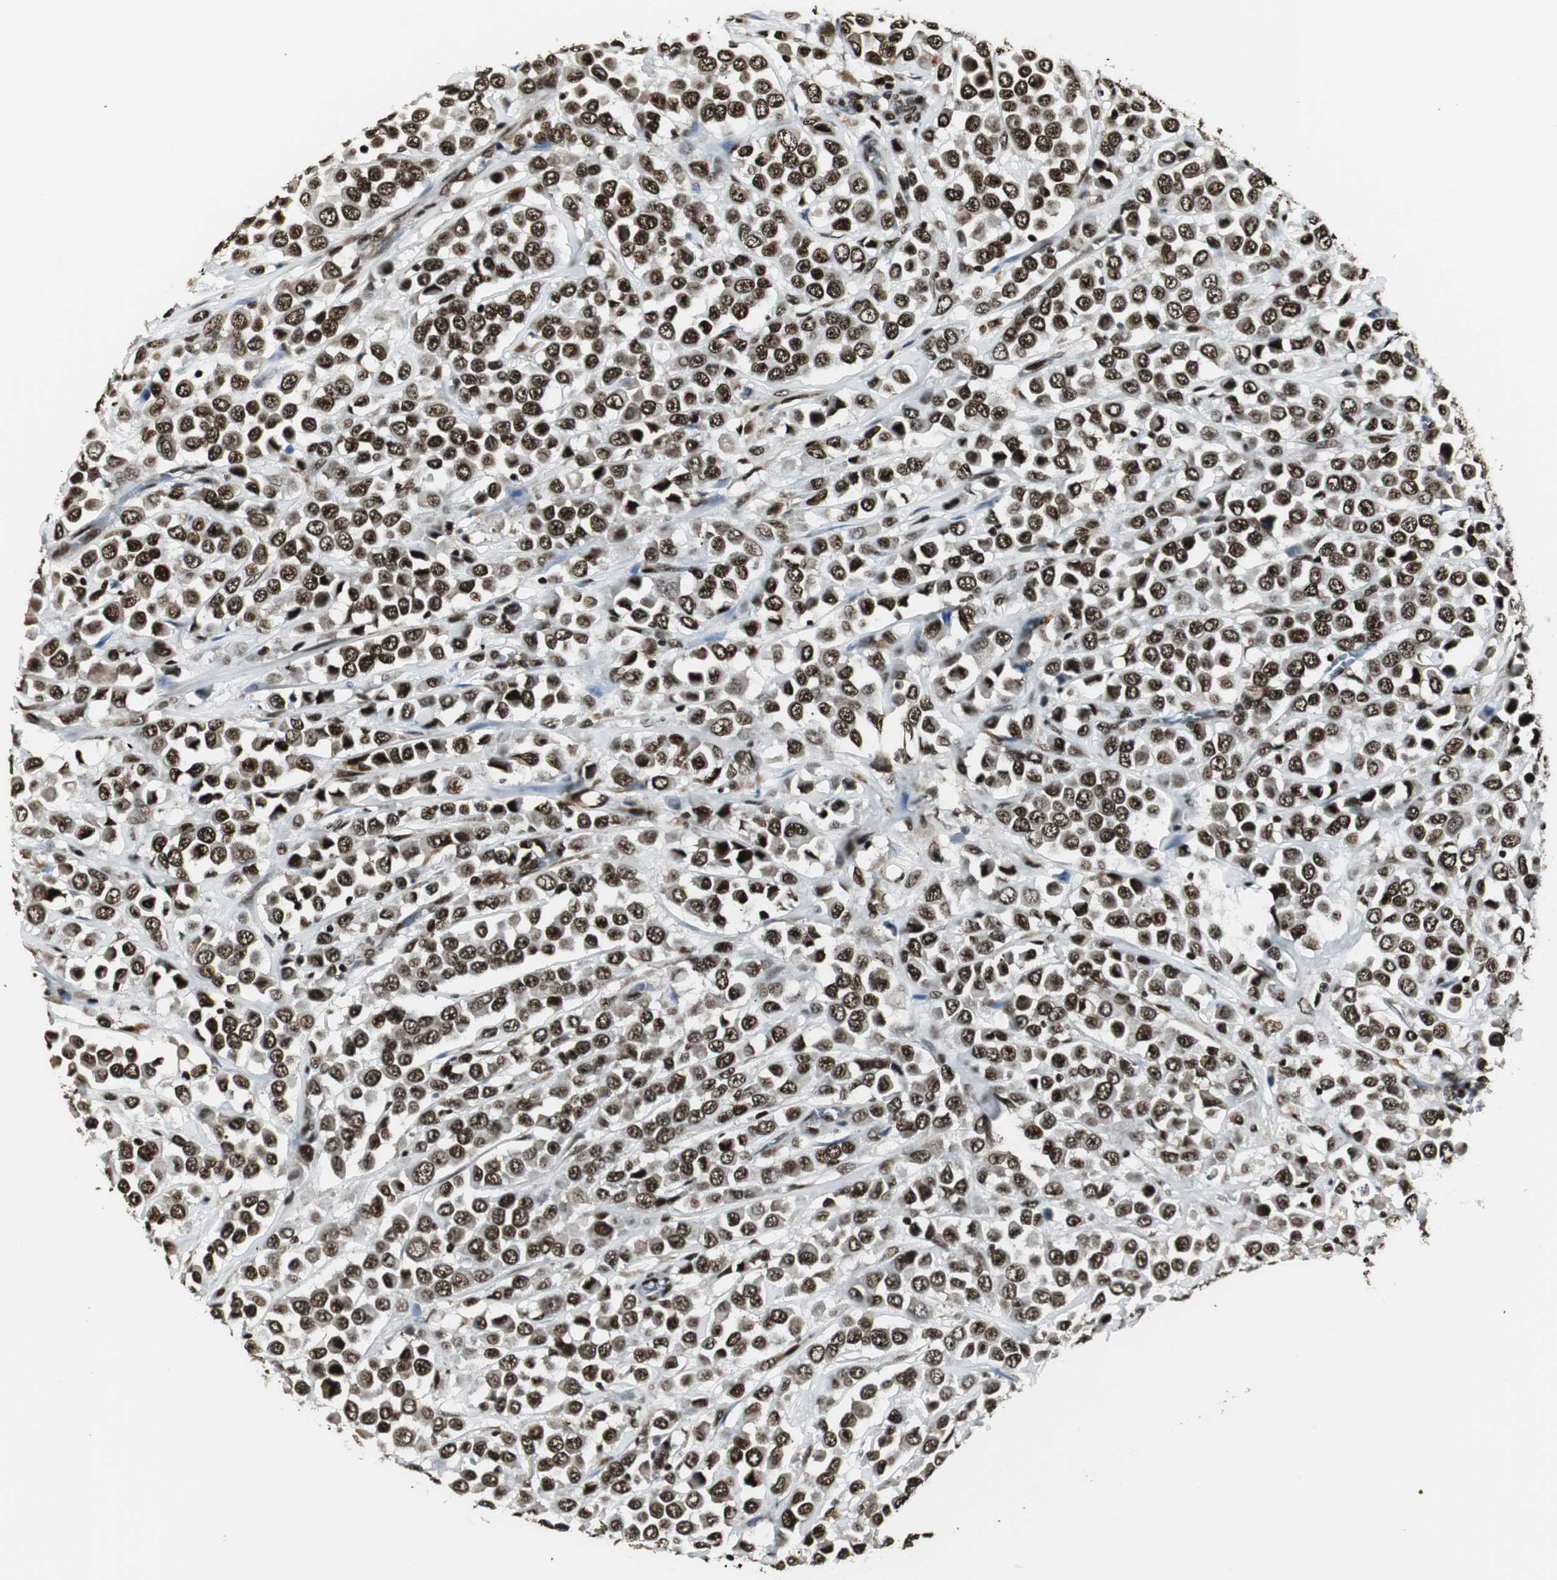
{"staining": {"intensity": "strong", "quantity": ">75%", "location": "nuclear"}, "tissue": "breast cancer", "cell_type": "Tumor cells", "image_type": "cancer", "snomed": [{"axis": "morphology", "description": "Duct carcinoma"}, {"axis": "topography", "description": "Breast"}], "caption": "This image reveals IHC staining of invasive ductal carcinoma (breast), with high strong nuclear staining in about >75% of tumor cells.", "gene": "PARN", "patient": {"sex": "female", "age": 61}}